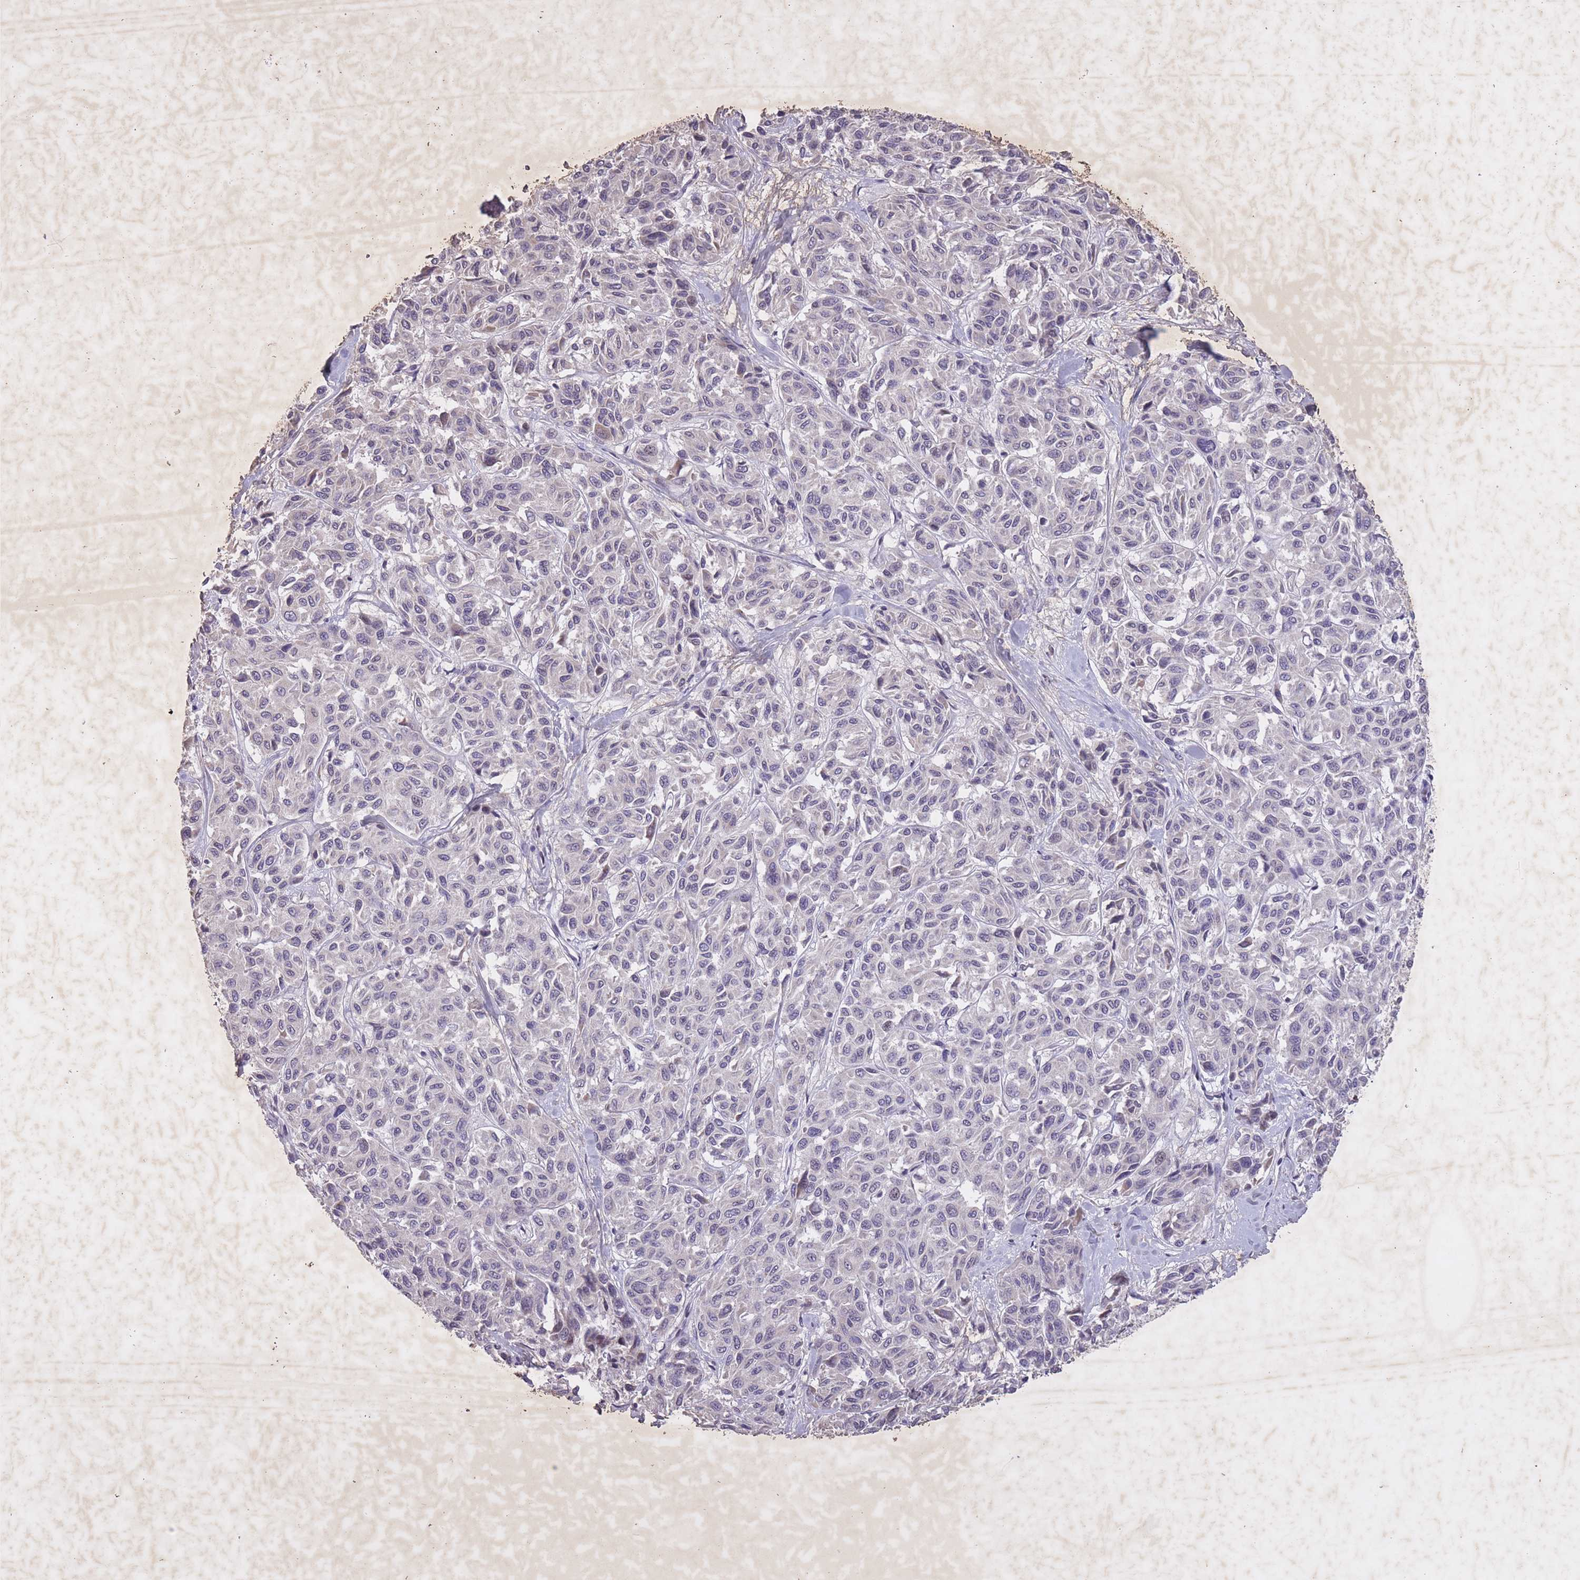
{"staining": {"intensity": "negative", "quantity": "none", "location": "none"}, "tissue": "melanoma", "cell_type": "Tumor cells", "image_type": "cancer", "snomed": [{"axis": "morphology", "description": "Malignant melanoma, NOS"}, {"axis": "topography", "description": "Skin"}], "caption": "An immunohistochemistry photomicrograph of malignant melanoma is shown. There is no staining in tumor cells of malignant melanoma.", "gene": "CBX6", "patient": {"sex": "female", "age": 66}}